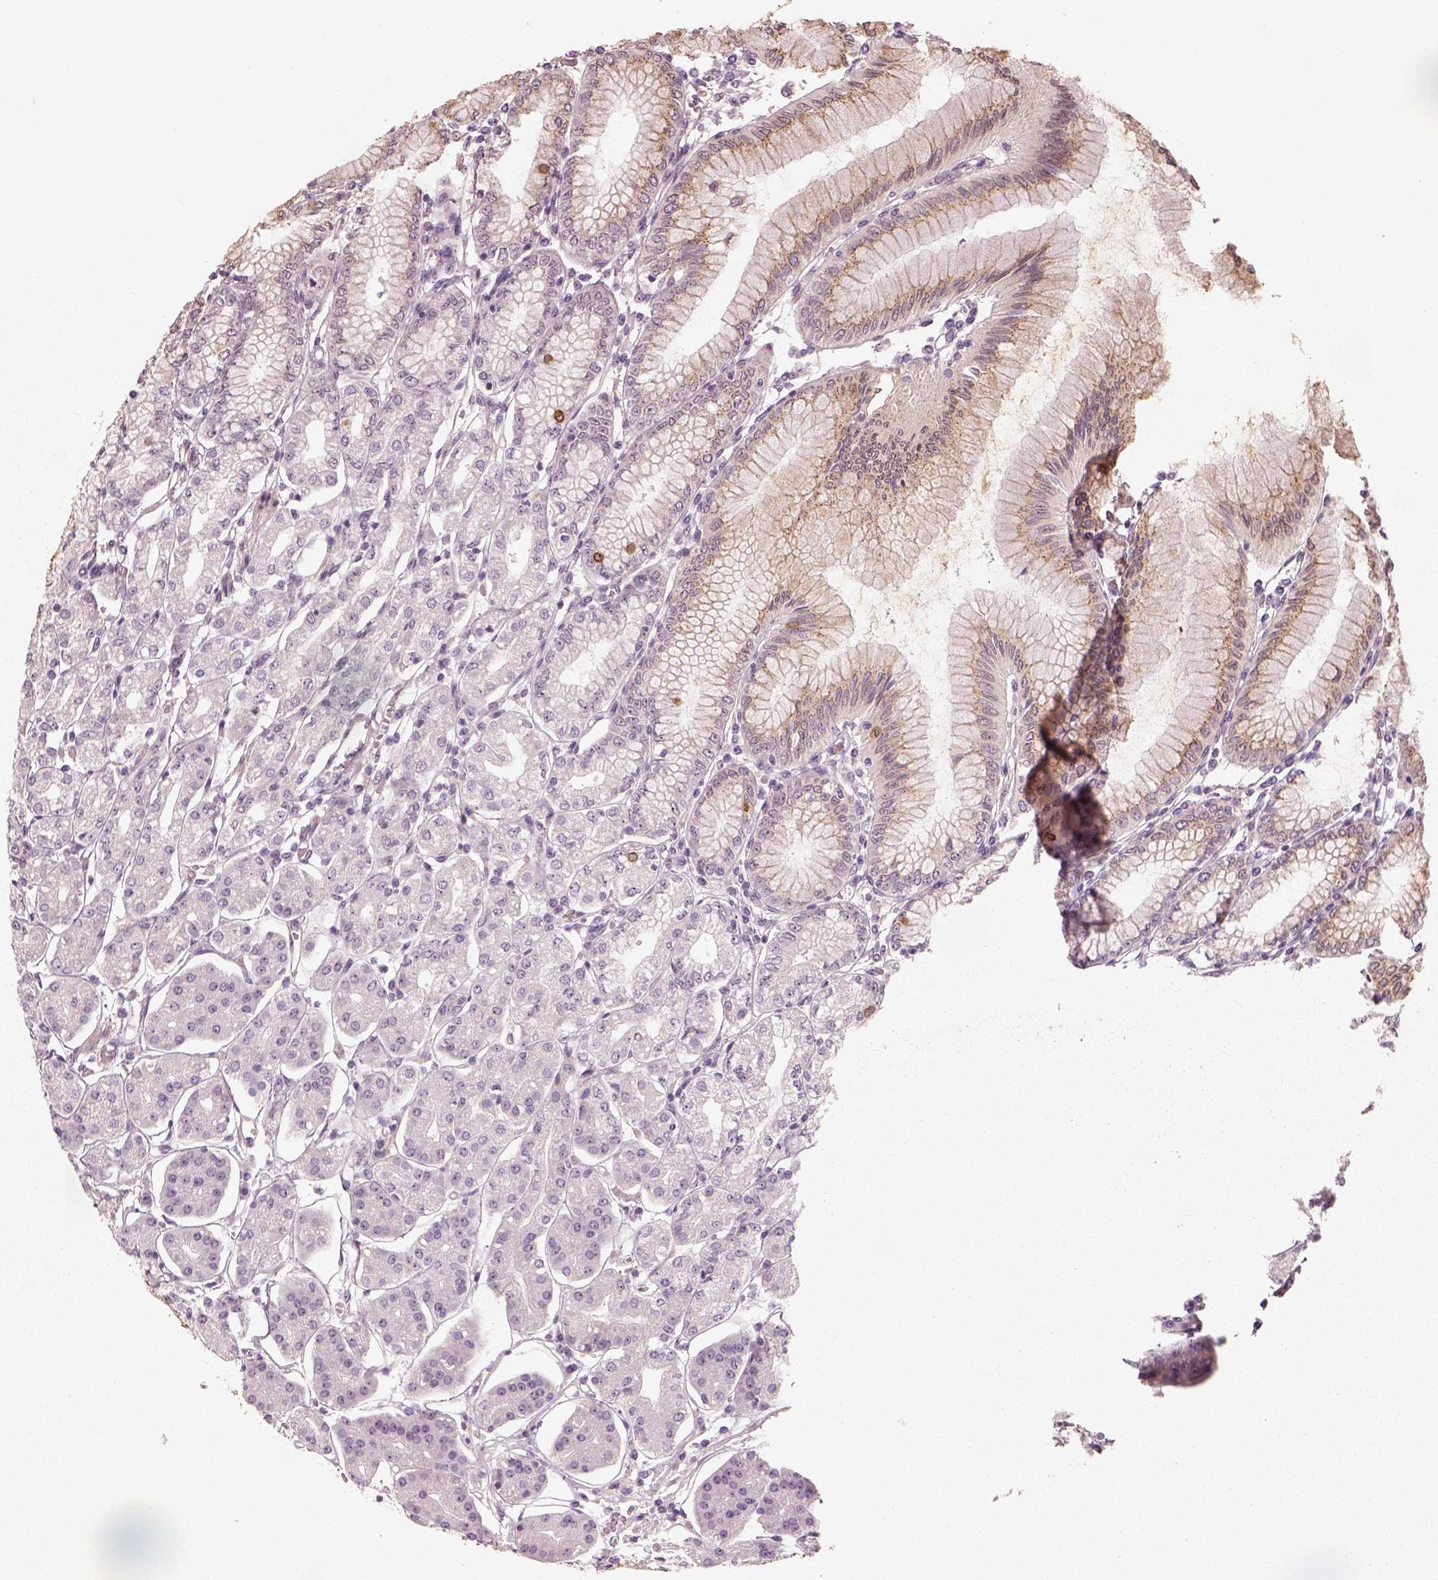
{"staining": {"intensity": "moderate", "quantity": "25%-75%", "location": "cytoplasmic/membranous"}, "tissue": "stomach", "cell_type": "Glandular cells", "image_type": "normal", "snomed": [{"axis": "morphology", "description": "Normal tissue, NOS"}, {"axis": "topography", "description": "Skeletal muscle"}, {"axis": "topography", "description": "Stomach"}], "caption": "Glandular cells display medium levels of moderate cytoplasmic/membranous staining in approximately 25%-75% of cells in normal human stomach. Ihc stains the protein in brown and the nuclei are stained blue.", "gene": "CDS1", "patient": {"sex": "female", "age": 57}}